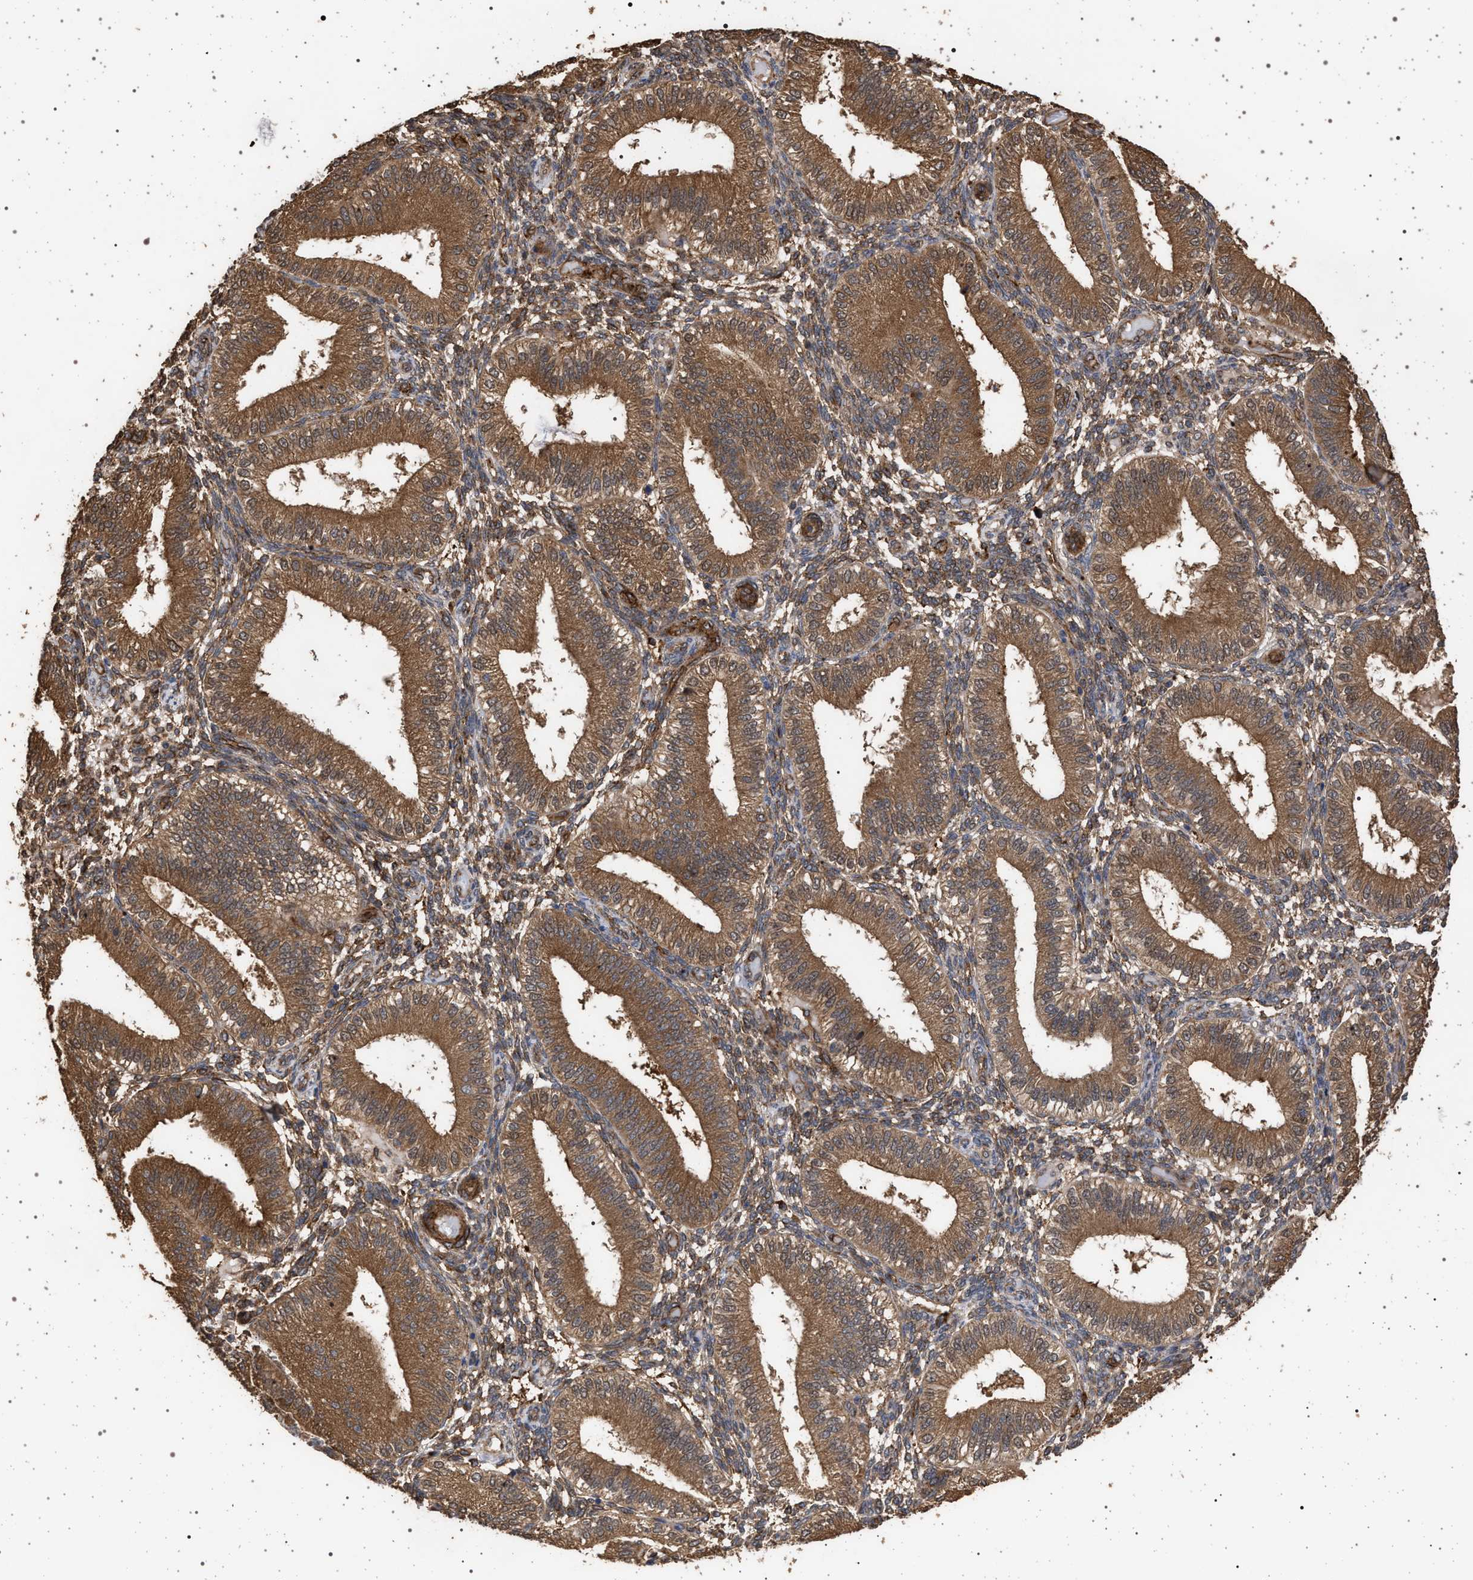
{"staining": {"intensity": "moderate", "quantity": ">75%", "location": "cytoplasmic/membranous"}, "tissue": "endometrium", "cell_type": "Cells in endometrial stroma", "image_type": "normal", "snomed": [{"axis": "morphology", "description": "Normal tissue, NOS"}, {"axis": "topography", "description": "Endometrium"}], "caption": "Human endometrium stained with a protein marker exhibits moderate staining in cells in endometrial stroma.", "gene": "IFT20", "patient": {"sex": "female", "age": 39}}